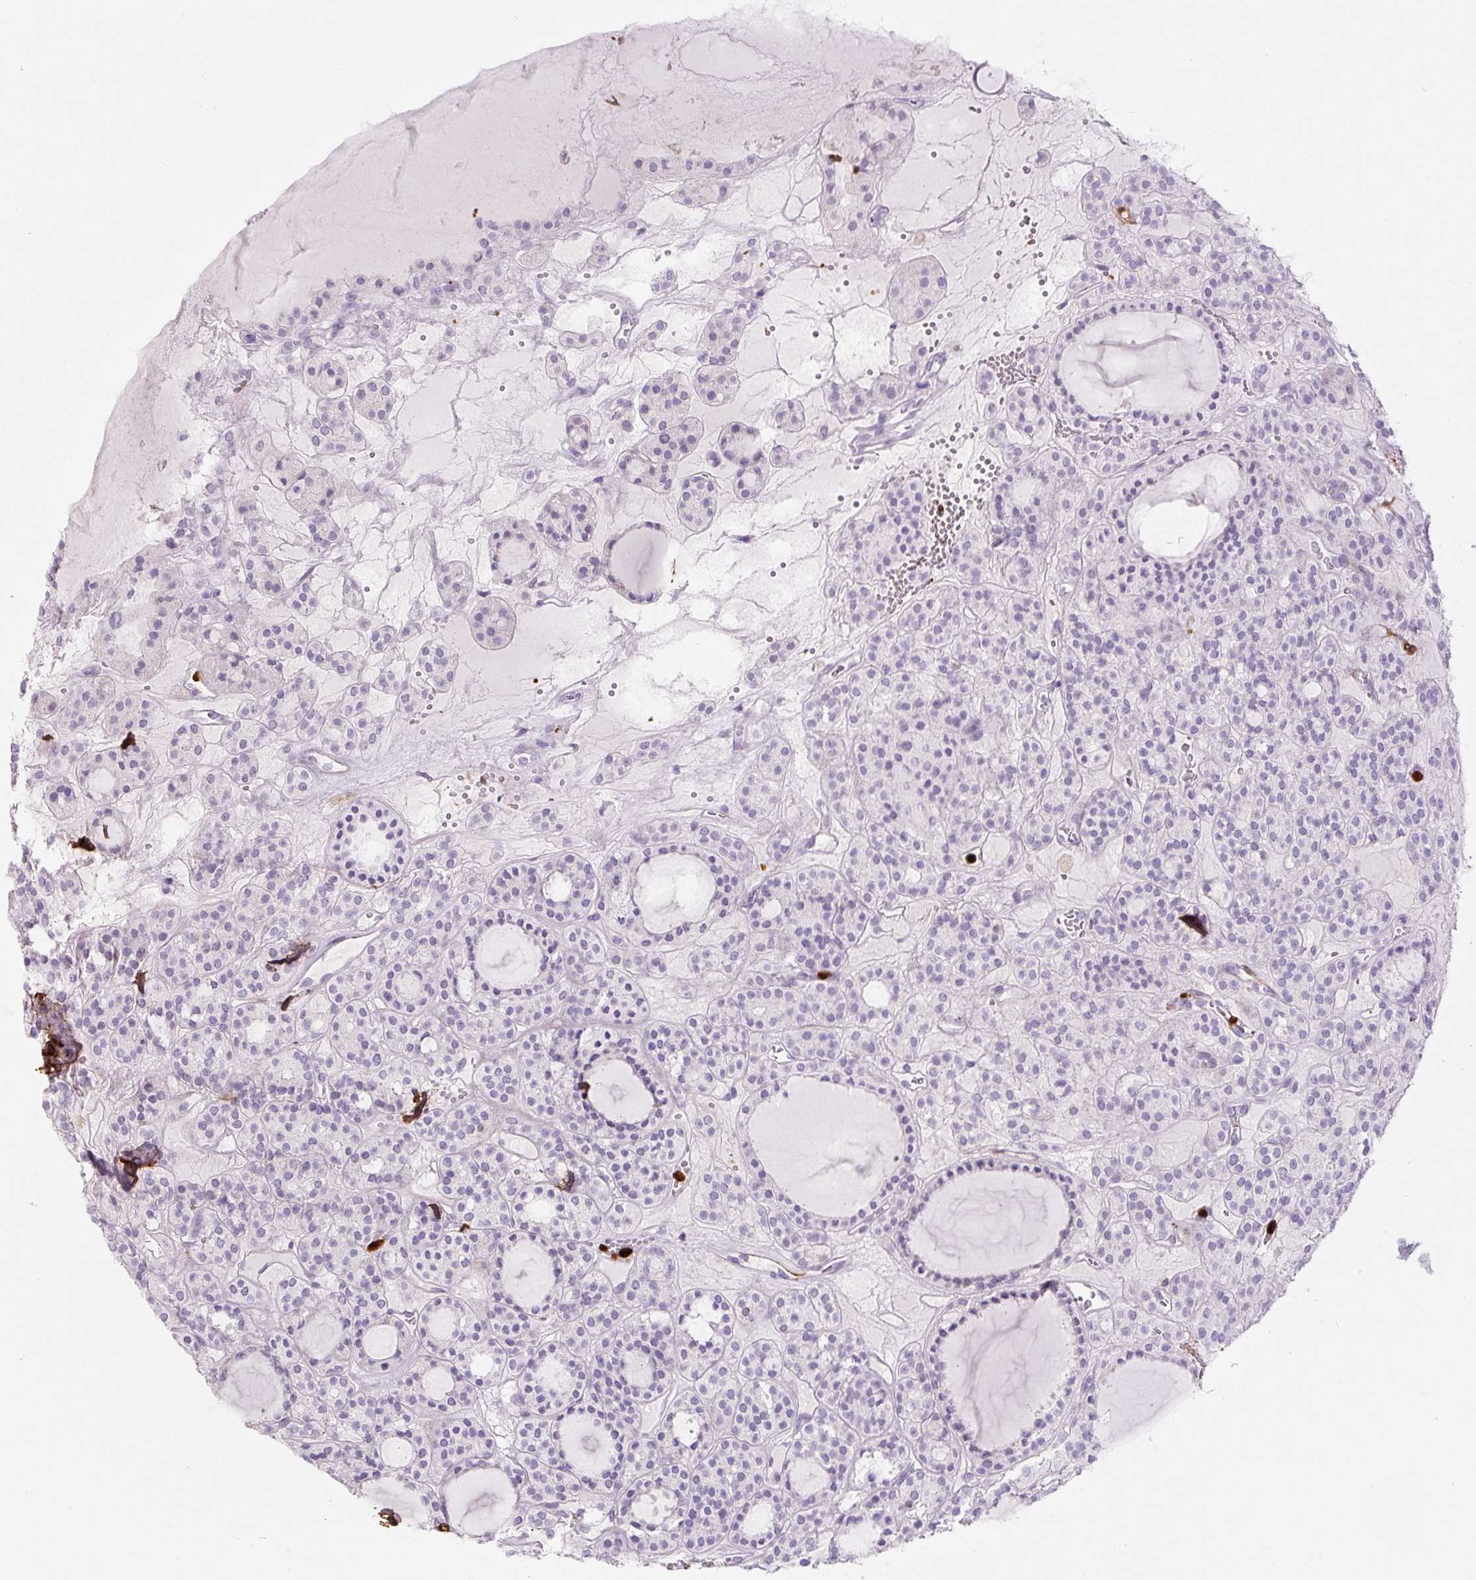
{"staining": {"intensity": "negative", "quantity": "none", "location": "none"}, "tissue": "thyroid cancer", "cell_type": "Tumor cells", "image_type": "cancer", "snomed": [{"axis": "morphology", "description": "Follicular adenoma carcinoma, NOS"}, {"axis": "topography", "description": "Thyroid gland"}], "caption": "High magnification brightfield microscopy of thyroid follicular adenoma carcinoma stained with DAB (brown) and counterstained with hematoxylin (blue): tumor cells show no significant positivity.", "gene": "S100A4", "patient": {"sex": "female", "age": 63}}